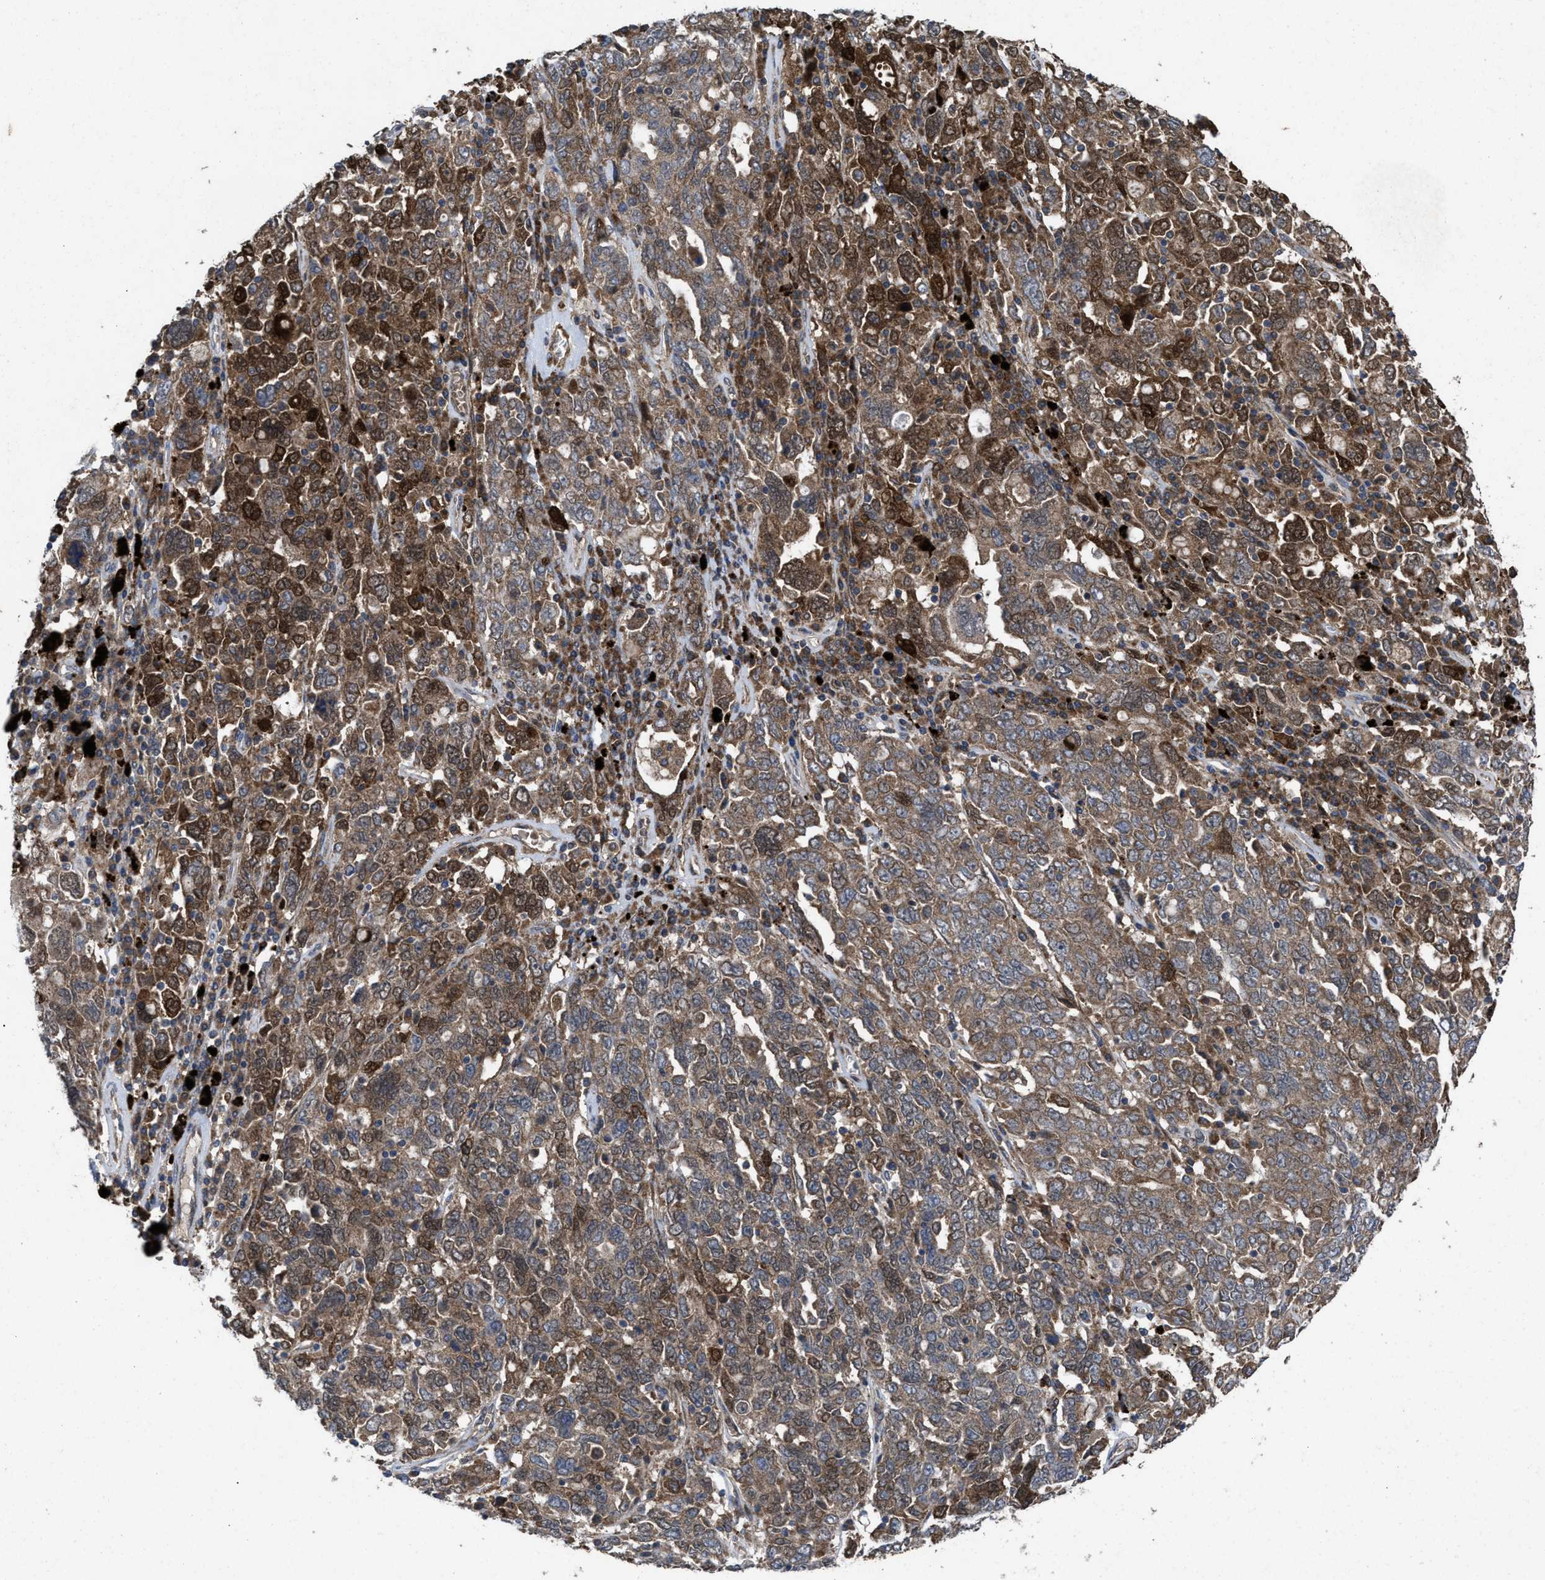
{"staining": {"intensity": "moderate", "quantity": ">75%", "location": "cytoplasmic/membranous,nuclear"}, "tissue": "ovarian cancer", "cell_type": "Tumor cells", "image_type": "cancer", "snomed": [{"axis": "morphology", "description": "Carcinoma, endometroid"}, {"axis": "topography", "description": "Ovary"}], "caption": "Immunohistochemistry (IHC) (DAB (3,3'-diaminobenzidine)) staining of human endometroid carcinoma (ovarian) demonstrates moderate cytoplasmic/membranous and nuclear protein expression in approximately >75% of tumor cells.", "gene": "MSI2", "patient": {"sex": "female", "age": 62}}